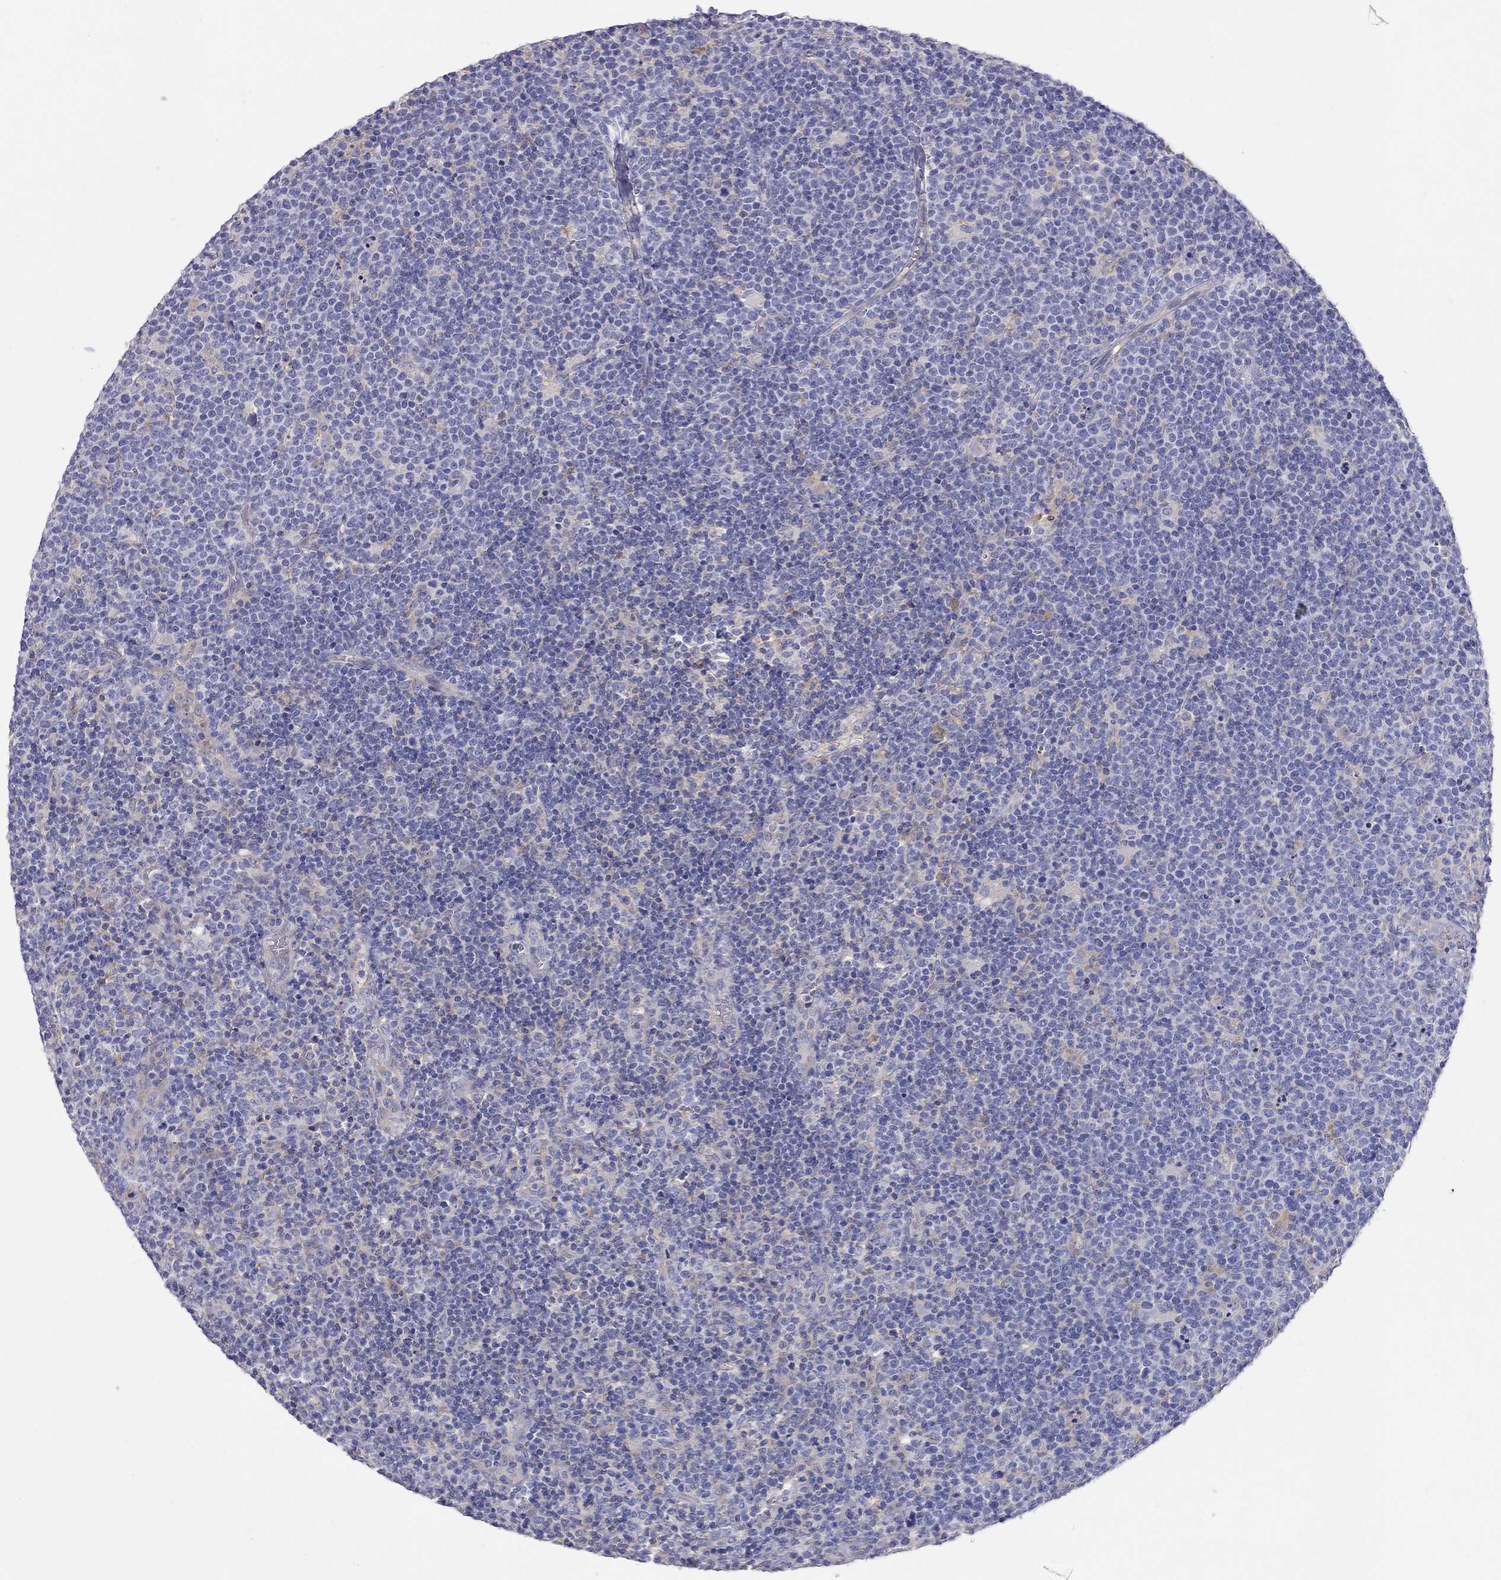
{"staining": {"intensity": "negative", "quantity": "none", "location": "none"}, "tissue": "lymphoma", "cell_type": "Tumor cells", "image_type": "cancer", "snomed": [{"axis": "morphology", "description": "Malignant lymphoma, non-Hodgkin's type, High grade"}, {"axis": "topography", "description": "Lymph node"}], "caption": "Tumor cells are negative for protein expression in human malignant lymphoma, non-Hodgkin's type (high-grade).", "gene": "ALOX15B", "patient": {"sex": "male", "age": 61}}